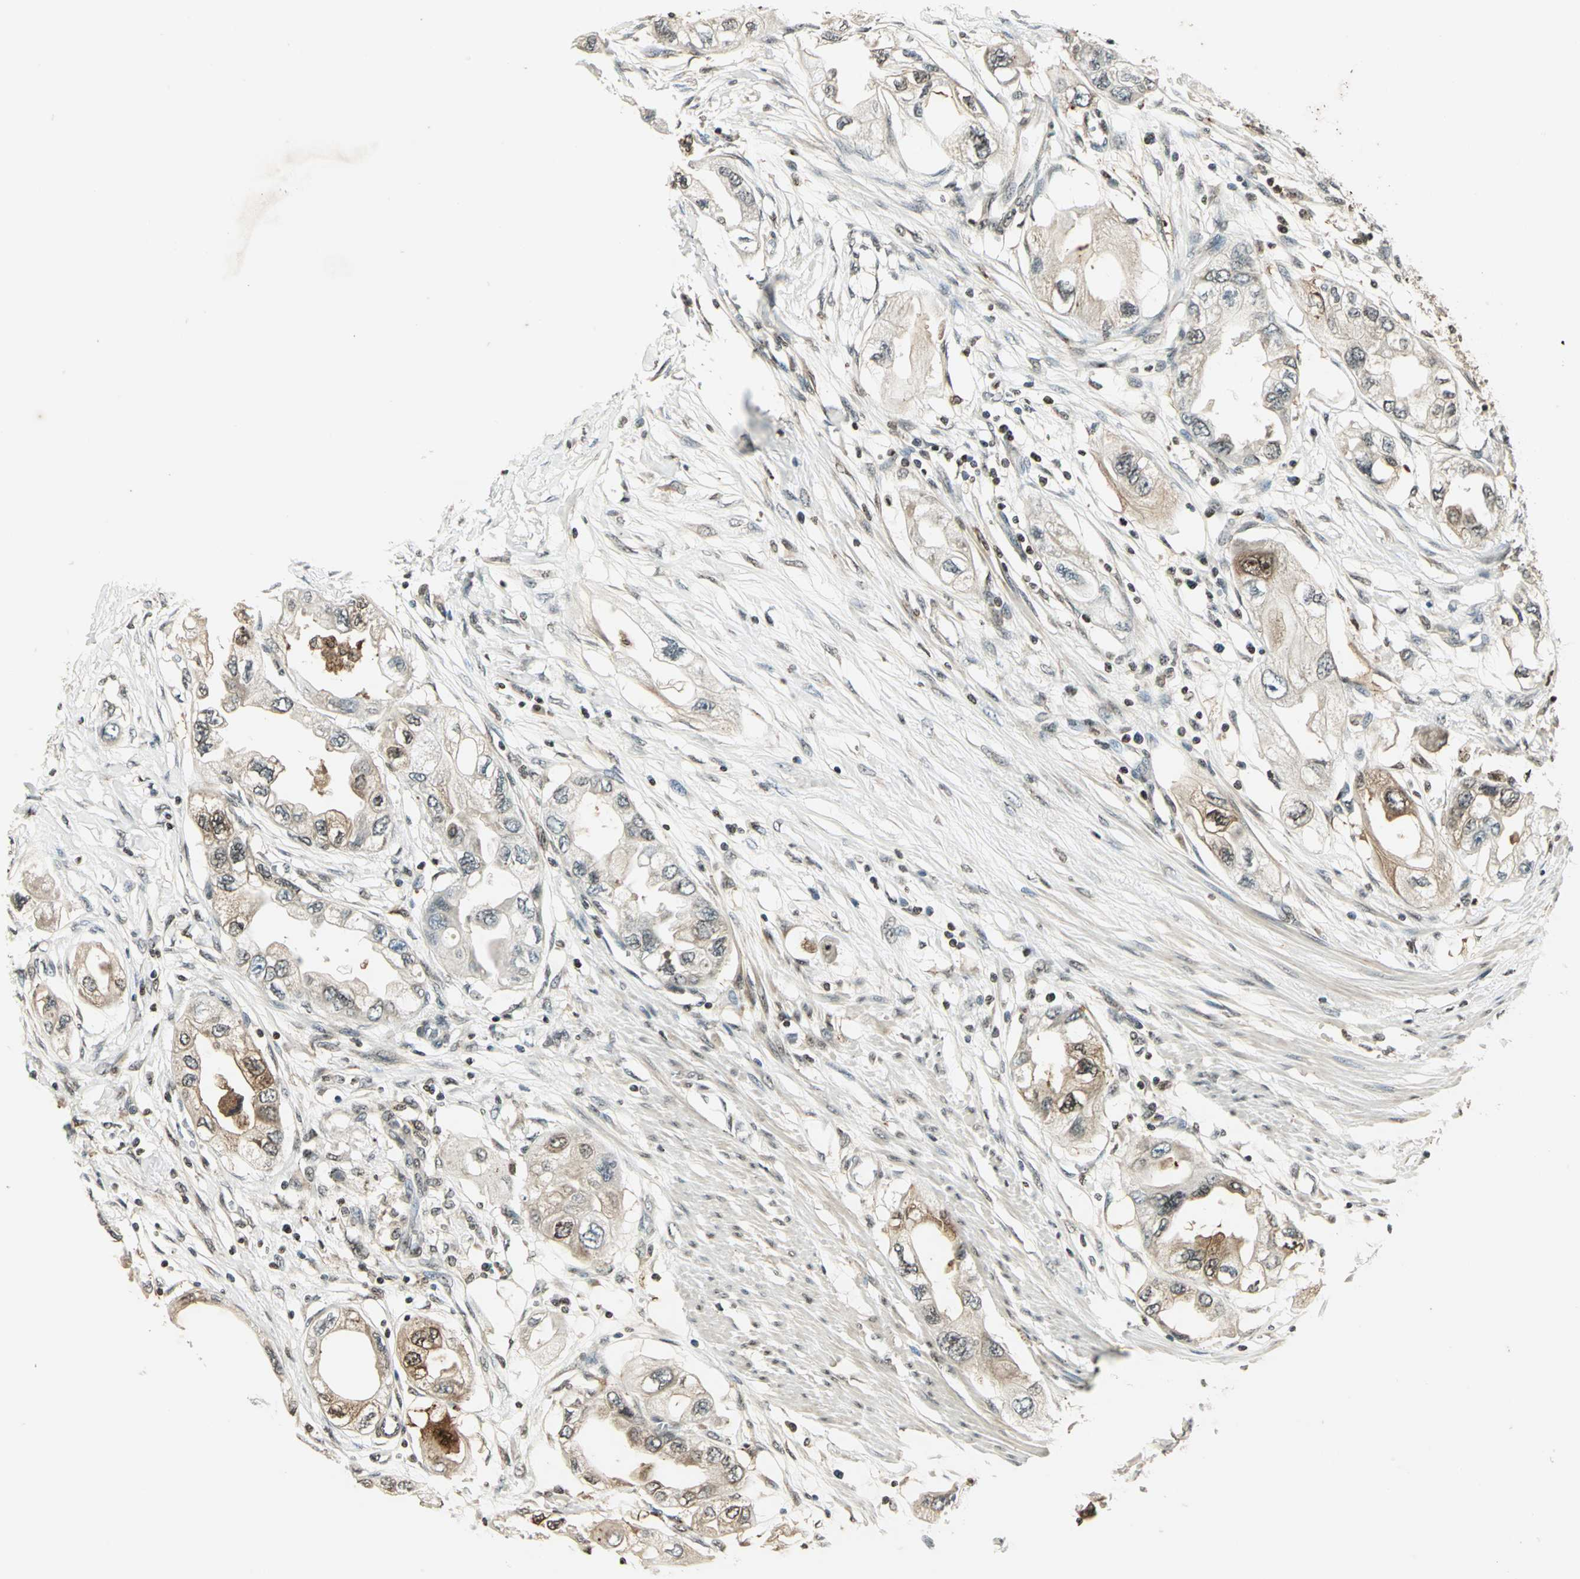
{"staining": {"intensity": "weak", "quantity": "25%-75%", "location": "cytoplasmic/membranous,nuclear"}, "tissue": "endometrial cancer", "cell_type": "Tumor cells", "image_type": "cancer", "snomed": [{"axis": "morphology", "description": "Adenocarcinoma, NOS"}, {"axis": "topography", "description": "Endometrium"}], "caption": "Weak cytoplasmic/membranous and nuclear protein positivity is present in about 25%-75% of tumor cells in adenocarcinoma (endometrial).", "gene": "LGALS3", "patient": {"sex": "female", "age": 67}}